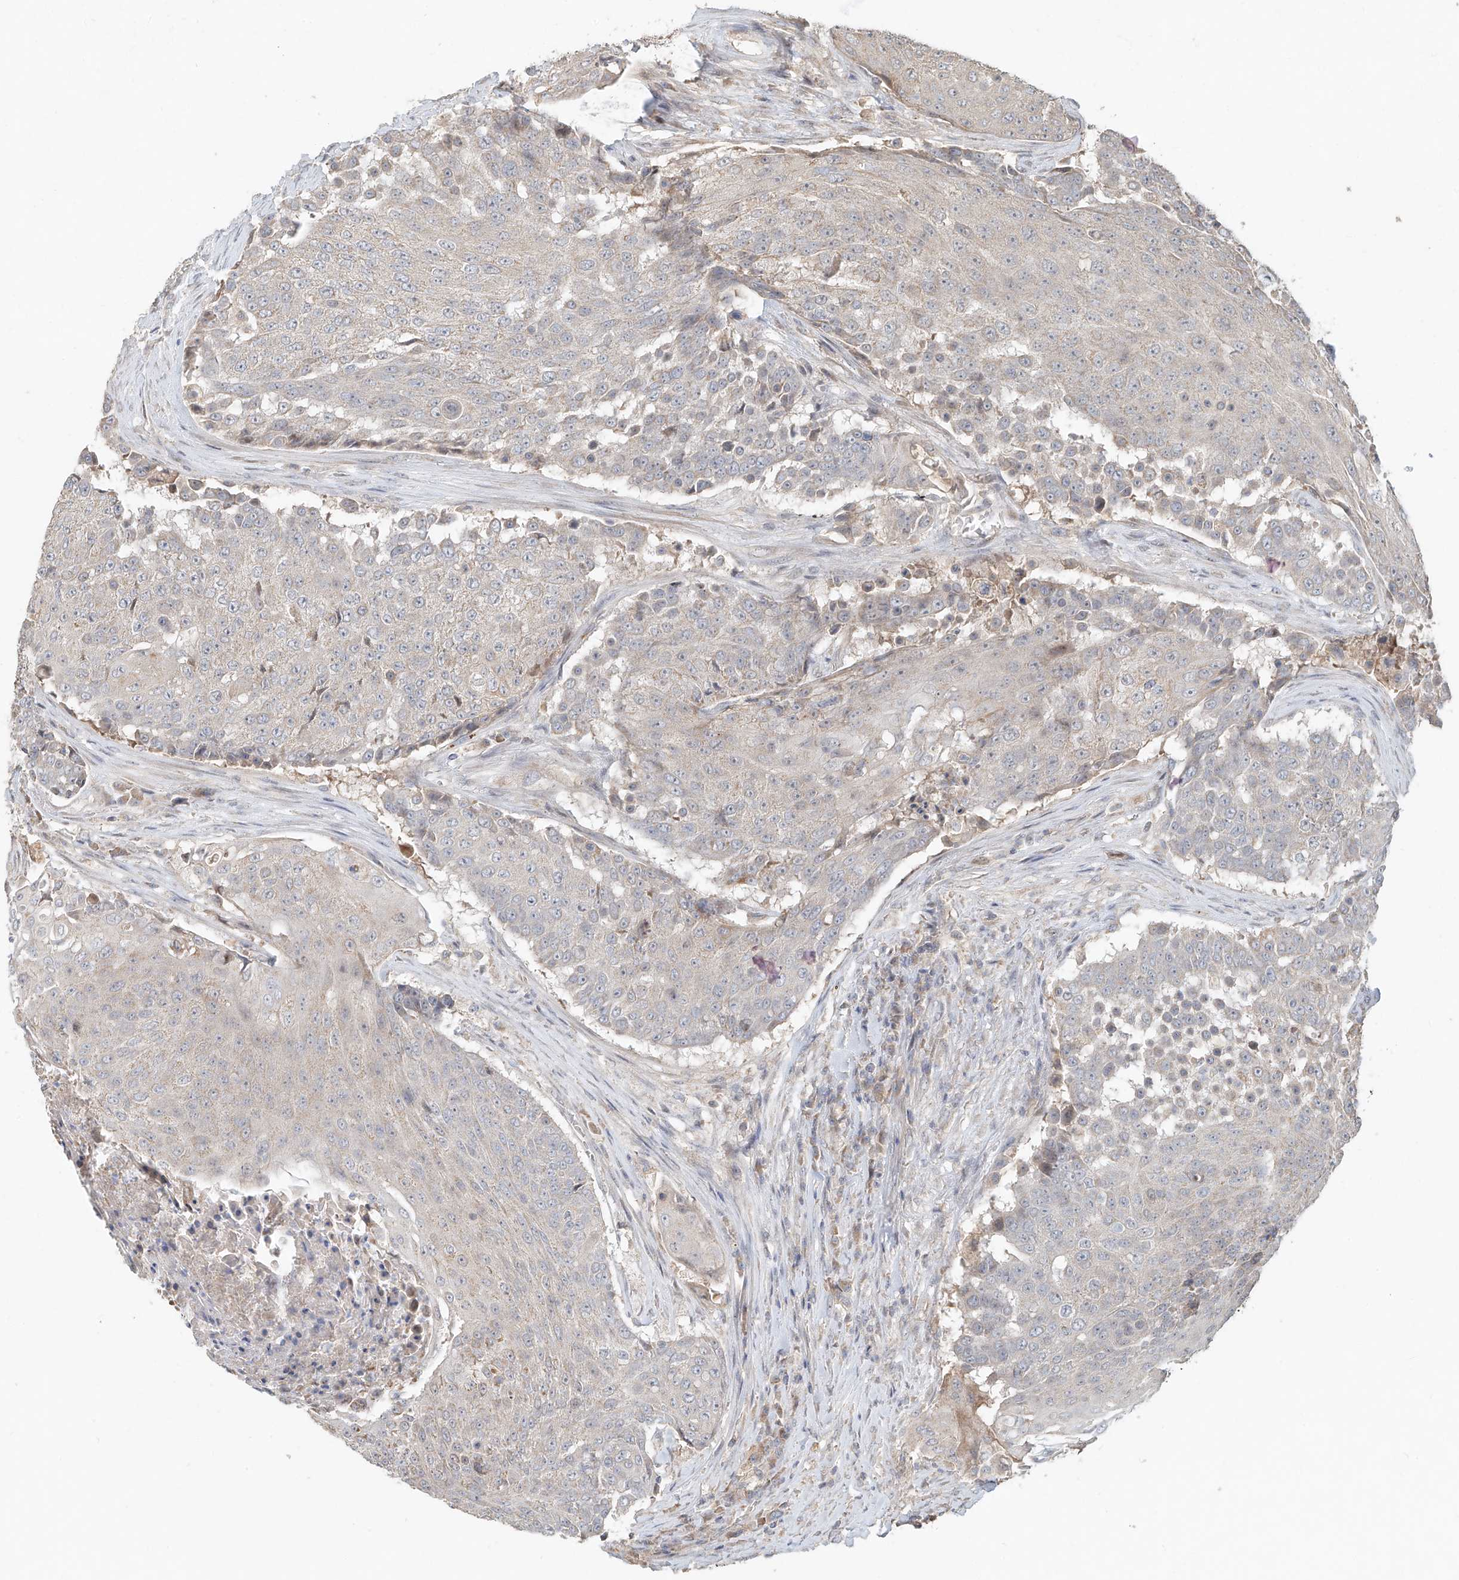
{"staining": {"intensity": "negative", "quantity": "none", "location": "none"}, "tissue": "urothelial cancer", "cell_type": "Tumor cells", "image_type": "cancer", "snomed": [{"axis": "morphology", "description": "Urothelial carcinoma, High grade"}, {"axis": "topography", "description": "Urinary bladder"}], "caption": "The photomicrograph shows no staining of tumor cells in urothelial cancer.", "gene": "TMEM61", "patient": {"sex": "female", "age": 63}}